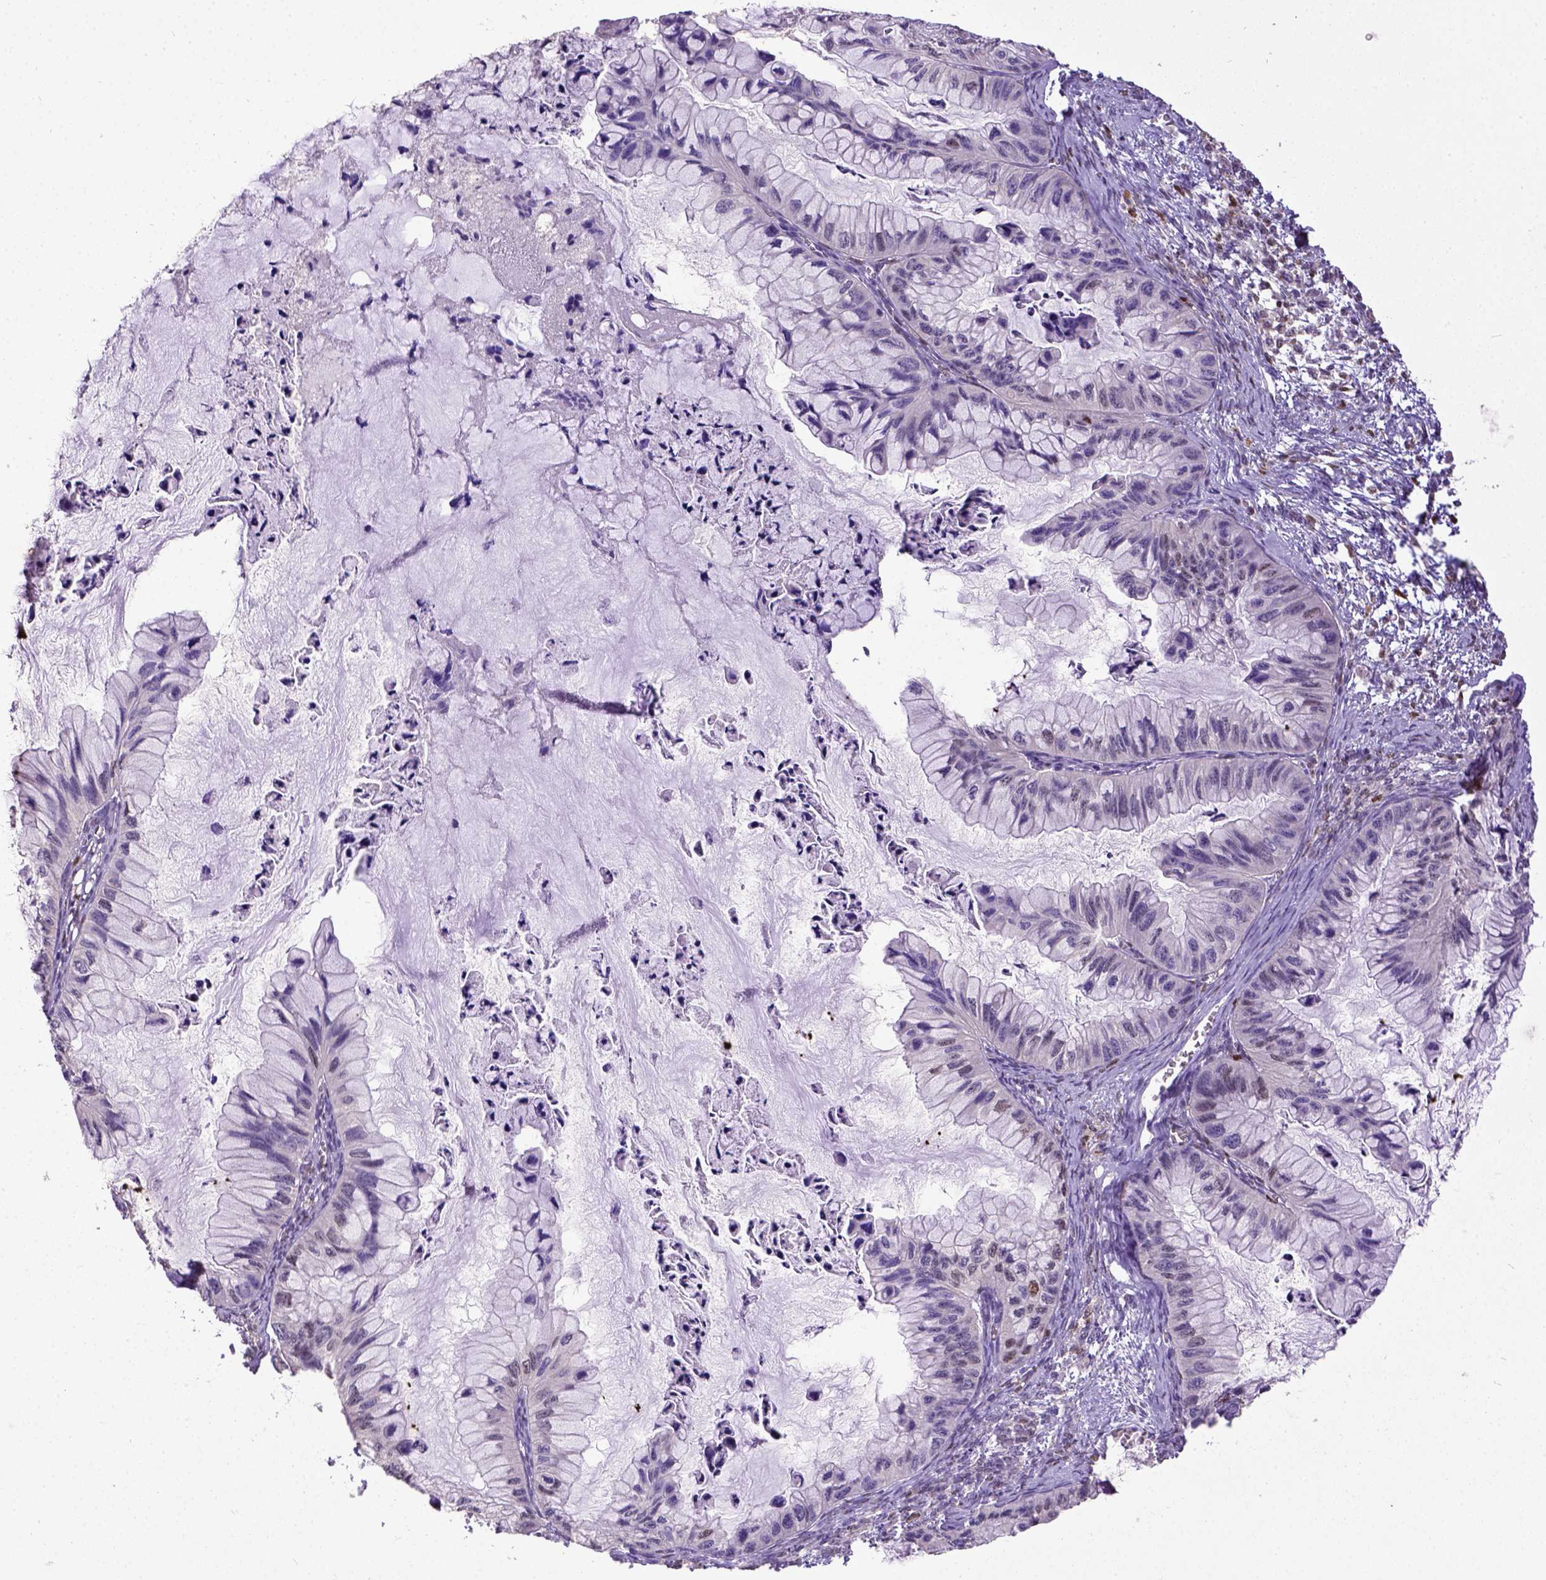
{"staining": {"intensity": "negative", "quantity": "none", "location": "none"}, "tissue": "ovarian cancer", "cell_type": "Tumor cells", "image_type": "cancer", "snomed": [{"axis": "morphology", "description": "Cystadenocarcinoma, mucinous, NOS"}, {"axis": "topography", "description": "Ovary"}], "caption": "IHC of human ovarian cancer (mucinous cystadenocarcinoma) reveals no staining in tumor cells.", "gene": "CDKN1A", "patient": {"sex": "female", "age": 72}}